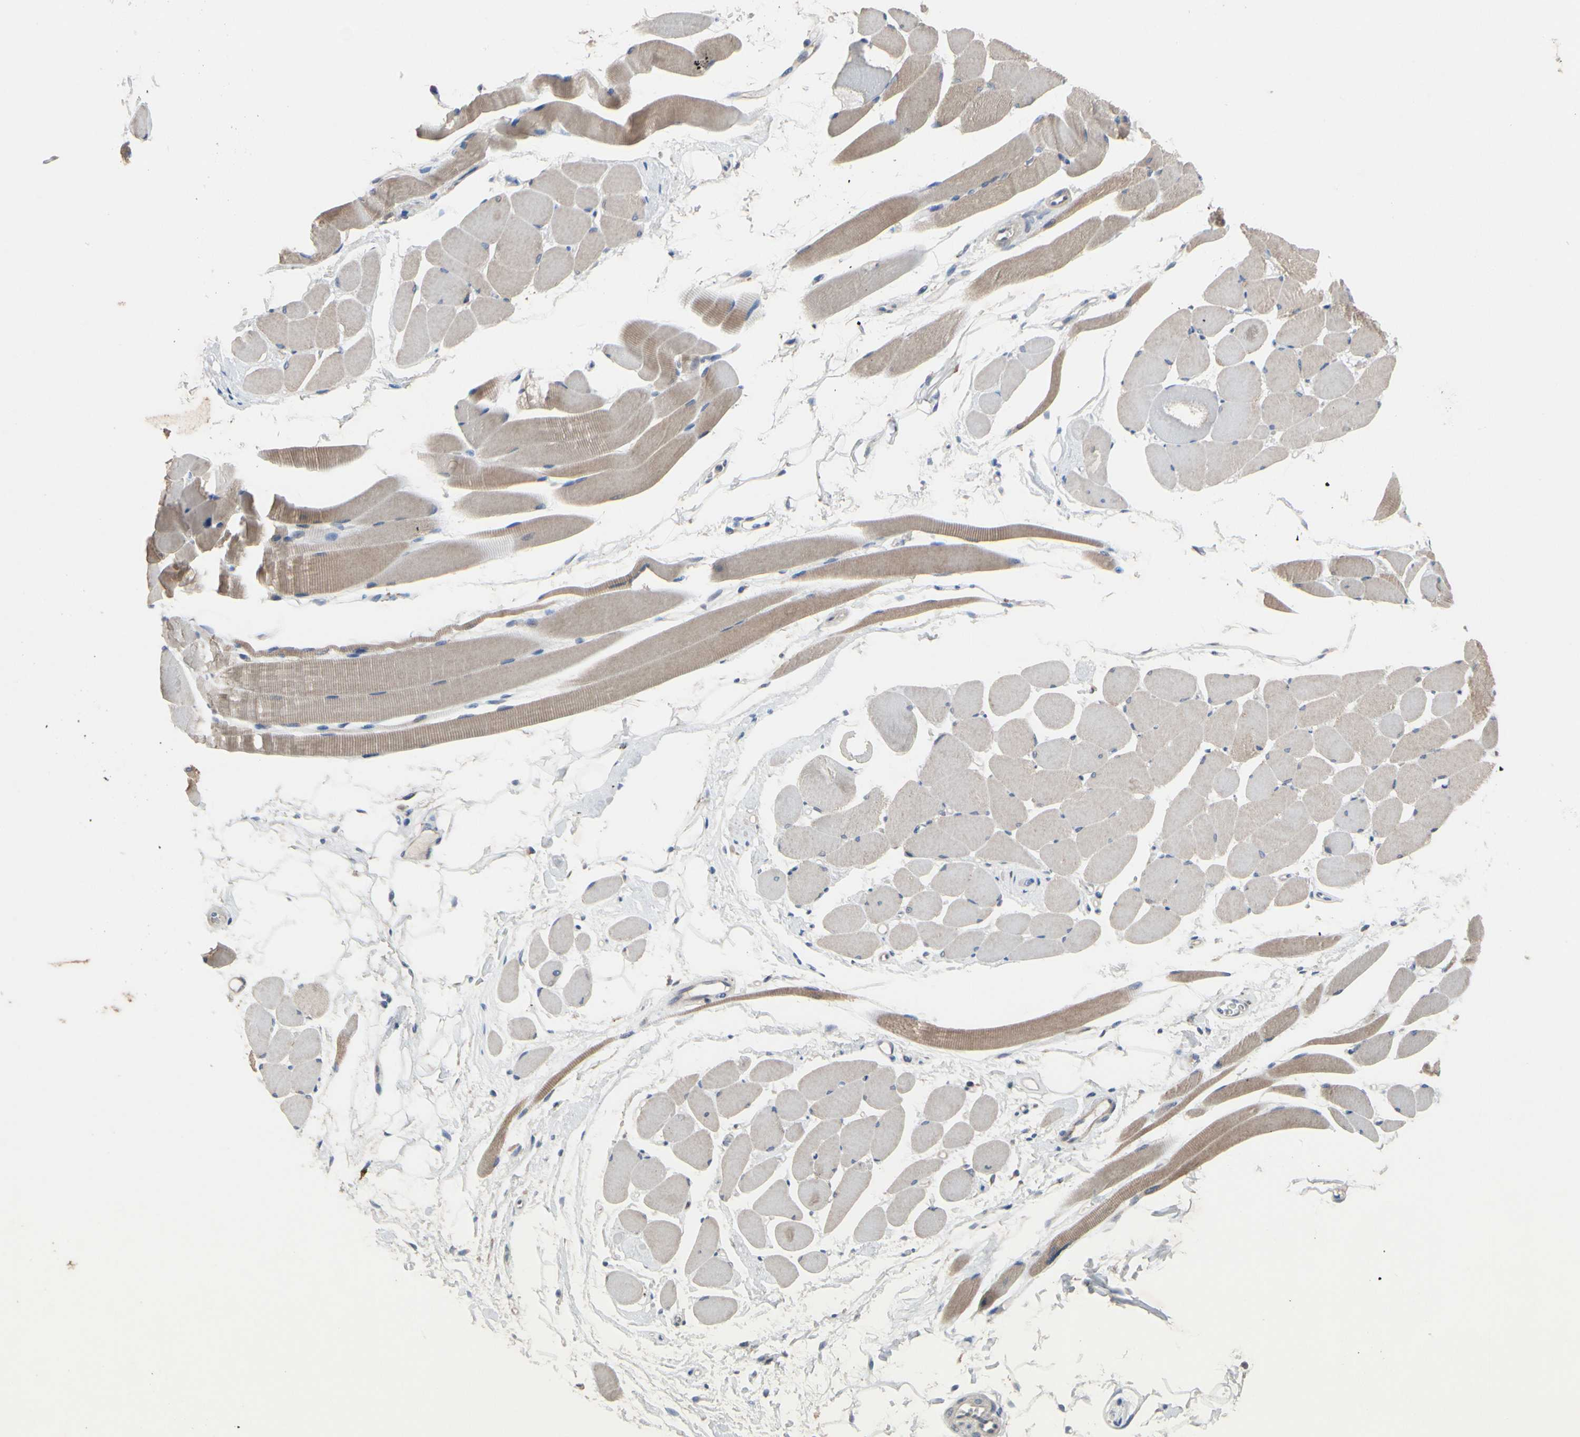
{"staining": {"intensity": "weak", "quantity": ">75%", "location": "cytoplasmic/membranous"}, "tissue": "skeletal muscle", "cell_type": "Myocytes", "image_type": "normal", "snomed": [{"axis": "morphology", "description": "Normal tissue, NOS"}, {"axis": "topography", "description": "Skeletal muscle"}, {"axis": "topography", "description": "Peripheral nerve tissue"}], "caption": "Protein expression analysis of unremarkable skeletal muscle exhibits weak cytoplasmic/membranous expression in about >75% of myocytes.", "gene": "TTC14", "patient": {"sex": "female", "age": 84}}